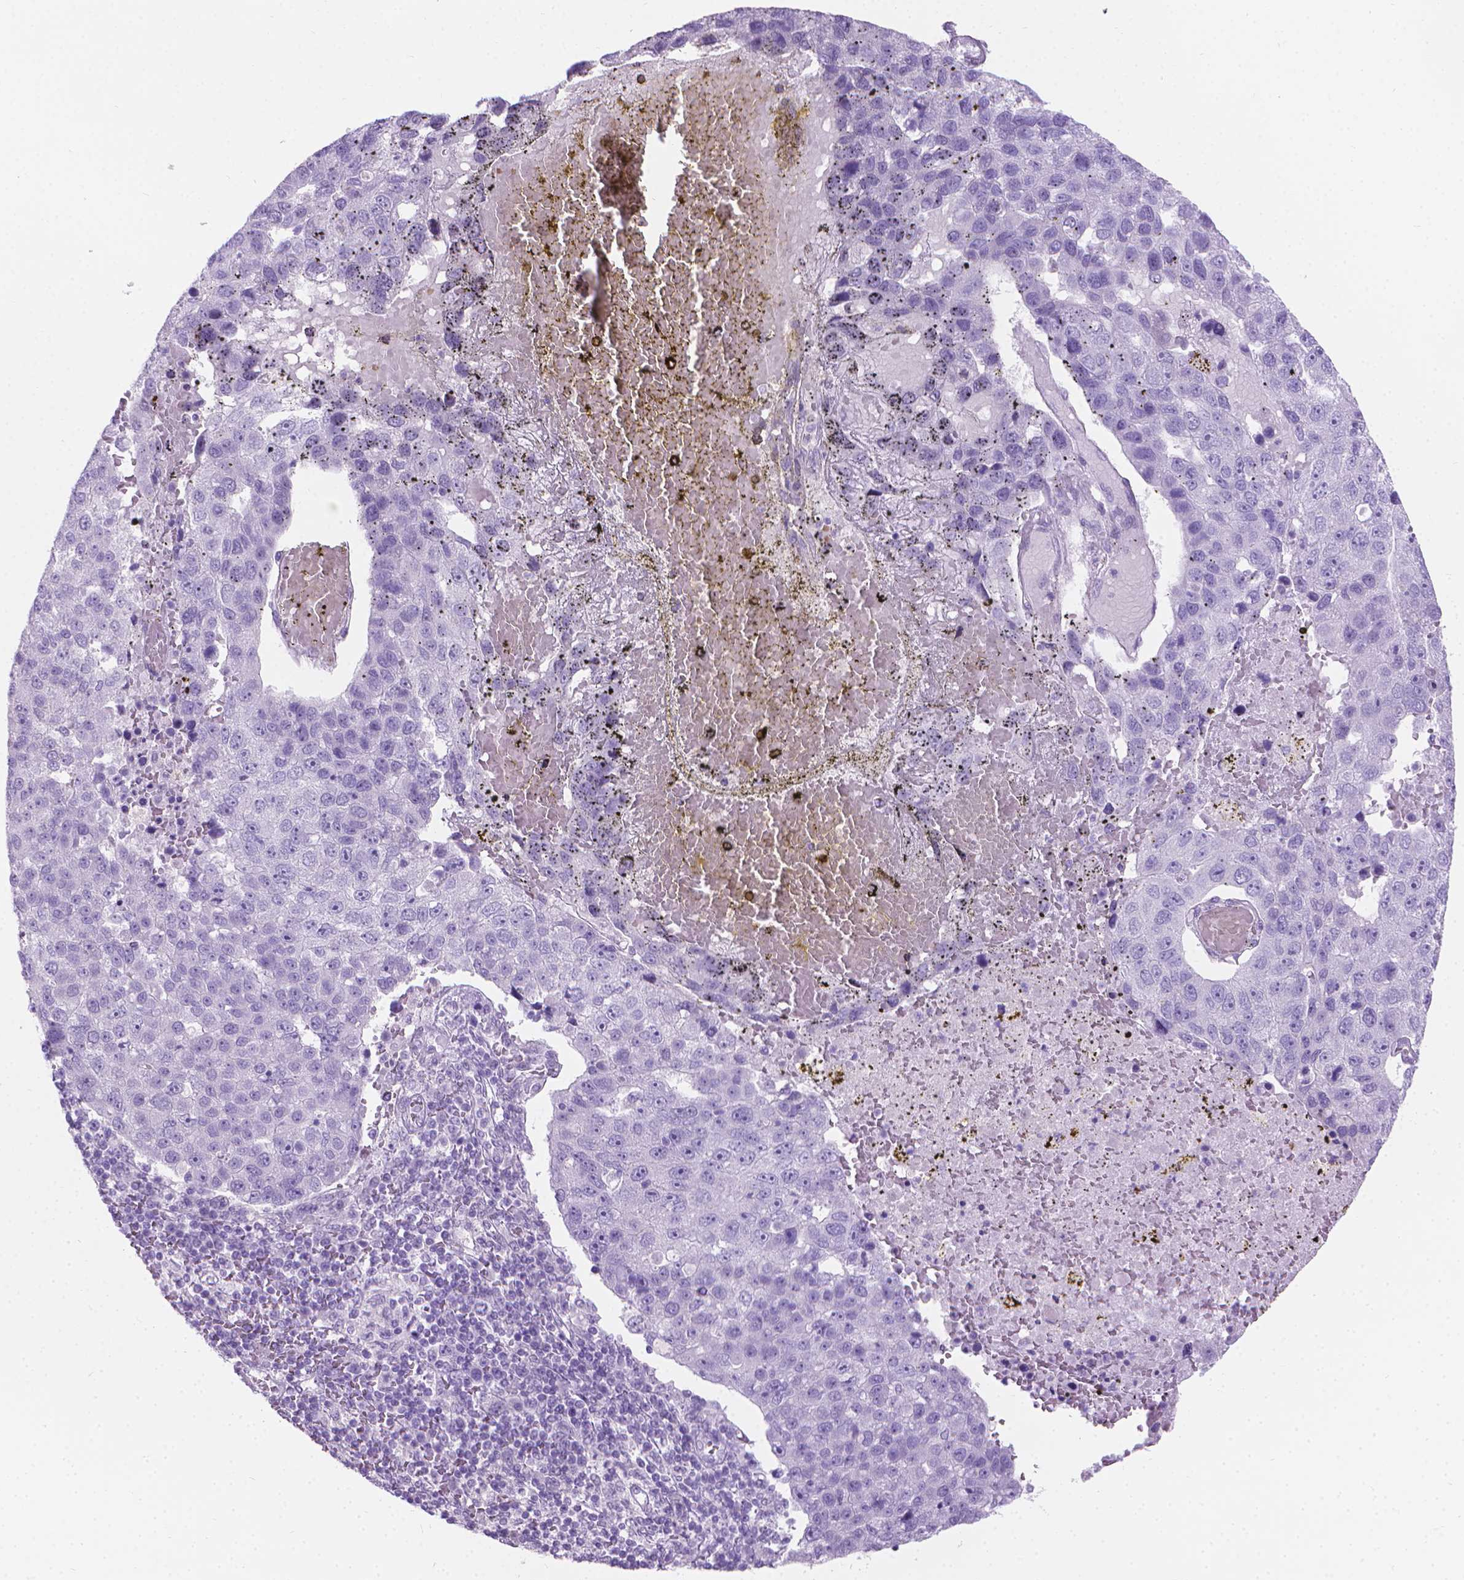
{"staining": {"intensity": "negative", "quantity": "none", "location": "none"}, "tissue": "pancreatic cancer", "cell_type": "Tumor cells", "image_type": "cancer", "snomed": [{"axis": "morphology", "description": "Adenocarcinoma, NOS"}, {"axis": "topography", "description": "Pancreas"}], "caption": "There is no significant positivity in tumor cells of pancreatic cancer (adenocarcinoma). The staining was performed using DAB to visualize the protein expression in brown, while the nuclei were stained in blue with hematoxylin (Magnification: 20x).", "gene": "CFAP52", "patient": {"sex": "female", "age": 61}}